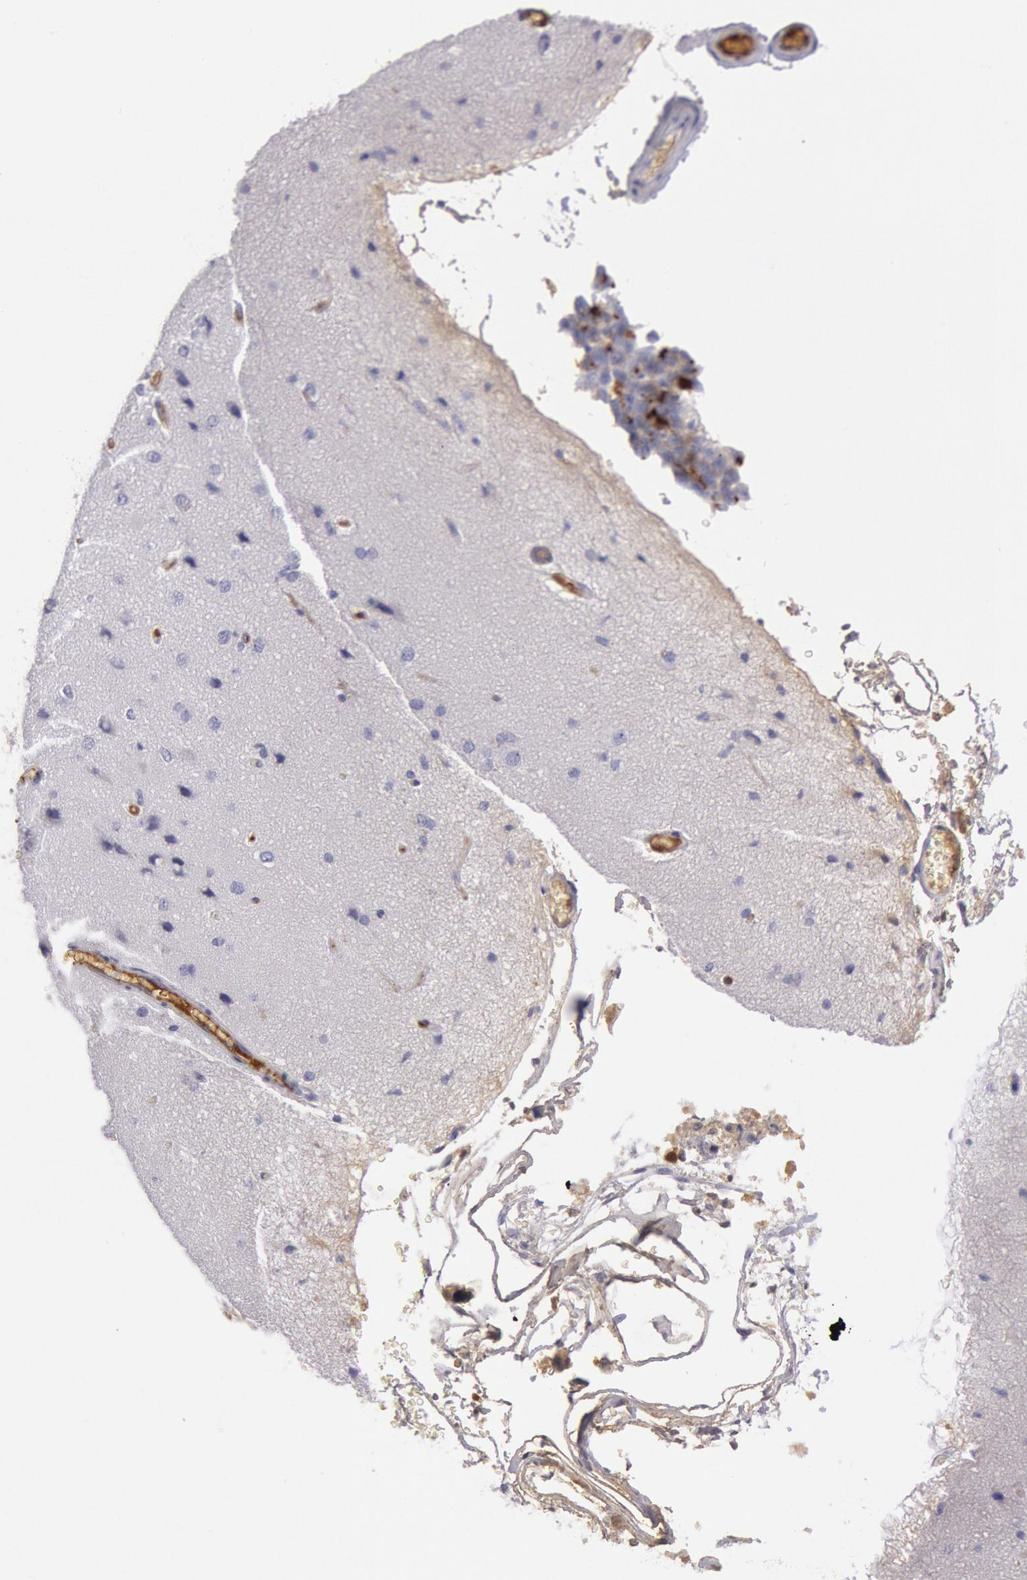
{"staining": {"intensity": "moderate", "quantity": "25%-75%", "location": "cytoplasmic/membranous"}, "tissue": "cerebral cortex", "cell_type": "Endothelial cells", "image_type": "normal", "snomed": [{"axis": "morphology", "description": "Normal tissue, NOS"}, {"axis": "morphology", "description": "Glioma, malignant, High grade"}, {"axis": "topography", "description": "Cerebral cortex"}], "caption": "A brown stain labels moderate cytoplasmic/membranous expression of a protein in endothelial cells of benign human cerebral cortex.", "gene": "IGHA1", "patient": {"sex": "male", "age": 77}}